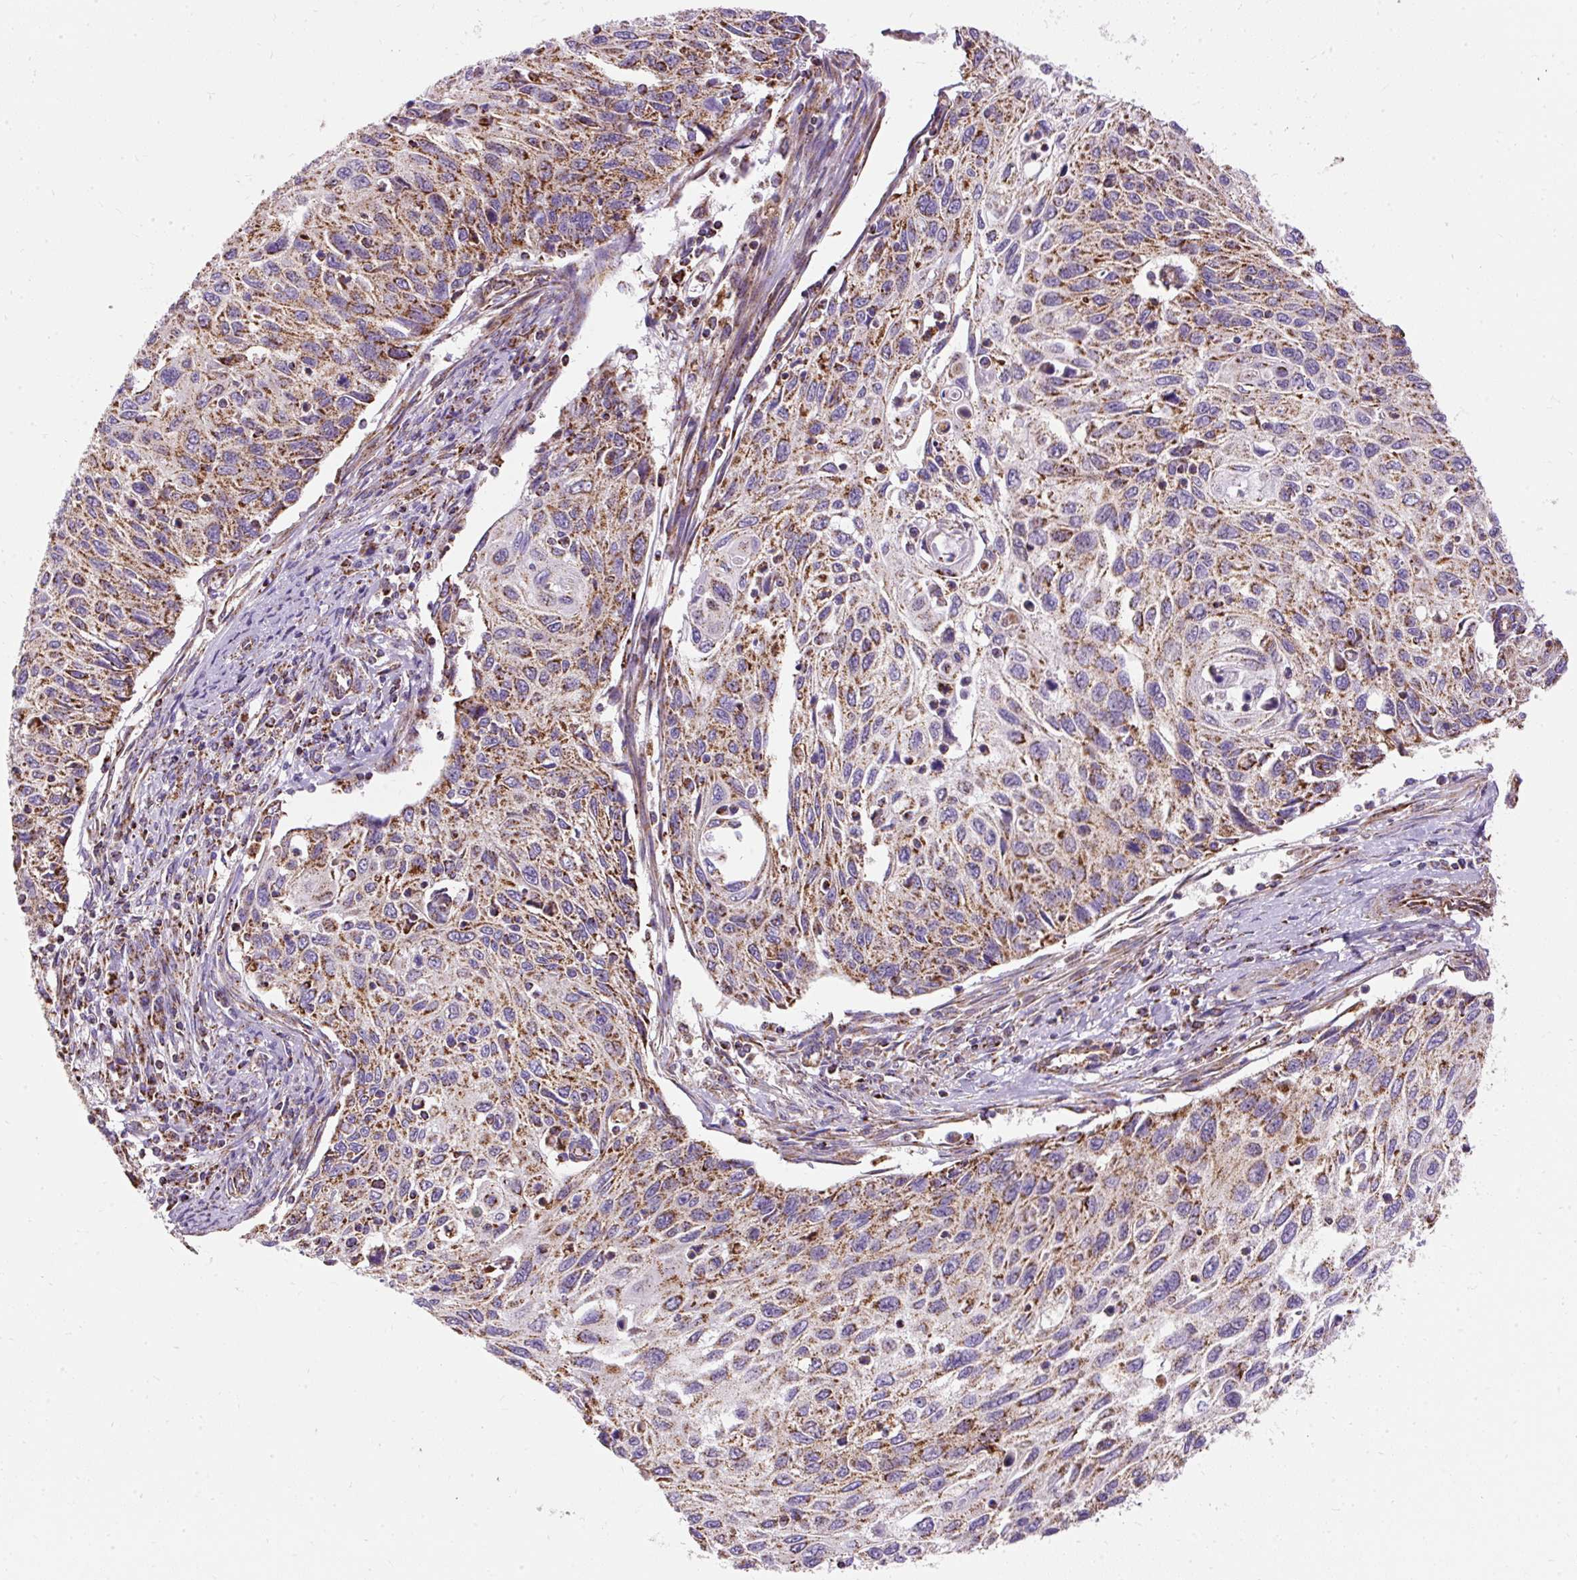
{"staining": {"intensity": "strong", "quantity": ">75%", "location": "cytoplasmic/membranous"}, "tissue": "cervical cancer", "cell_type": "Tumor cells", "image_type": "cancer", "snomed": [{"axis": "morphology", "description": "Squamous cell carcinoma, NOS"}, {"axis": "topography", "description": "Cervix"}], "caption": "Cervical cancer was stained to show a protein in brown. There is high levels of strong cytoplasmic/membranous expression in about >75% of tumor cells.", "gene": "CEP290", "patient": {"sex": "female", "age": 70}}